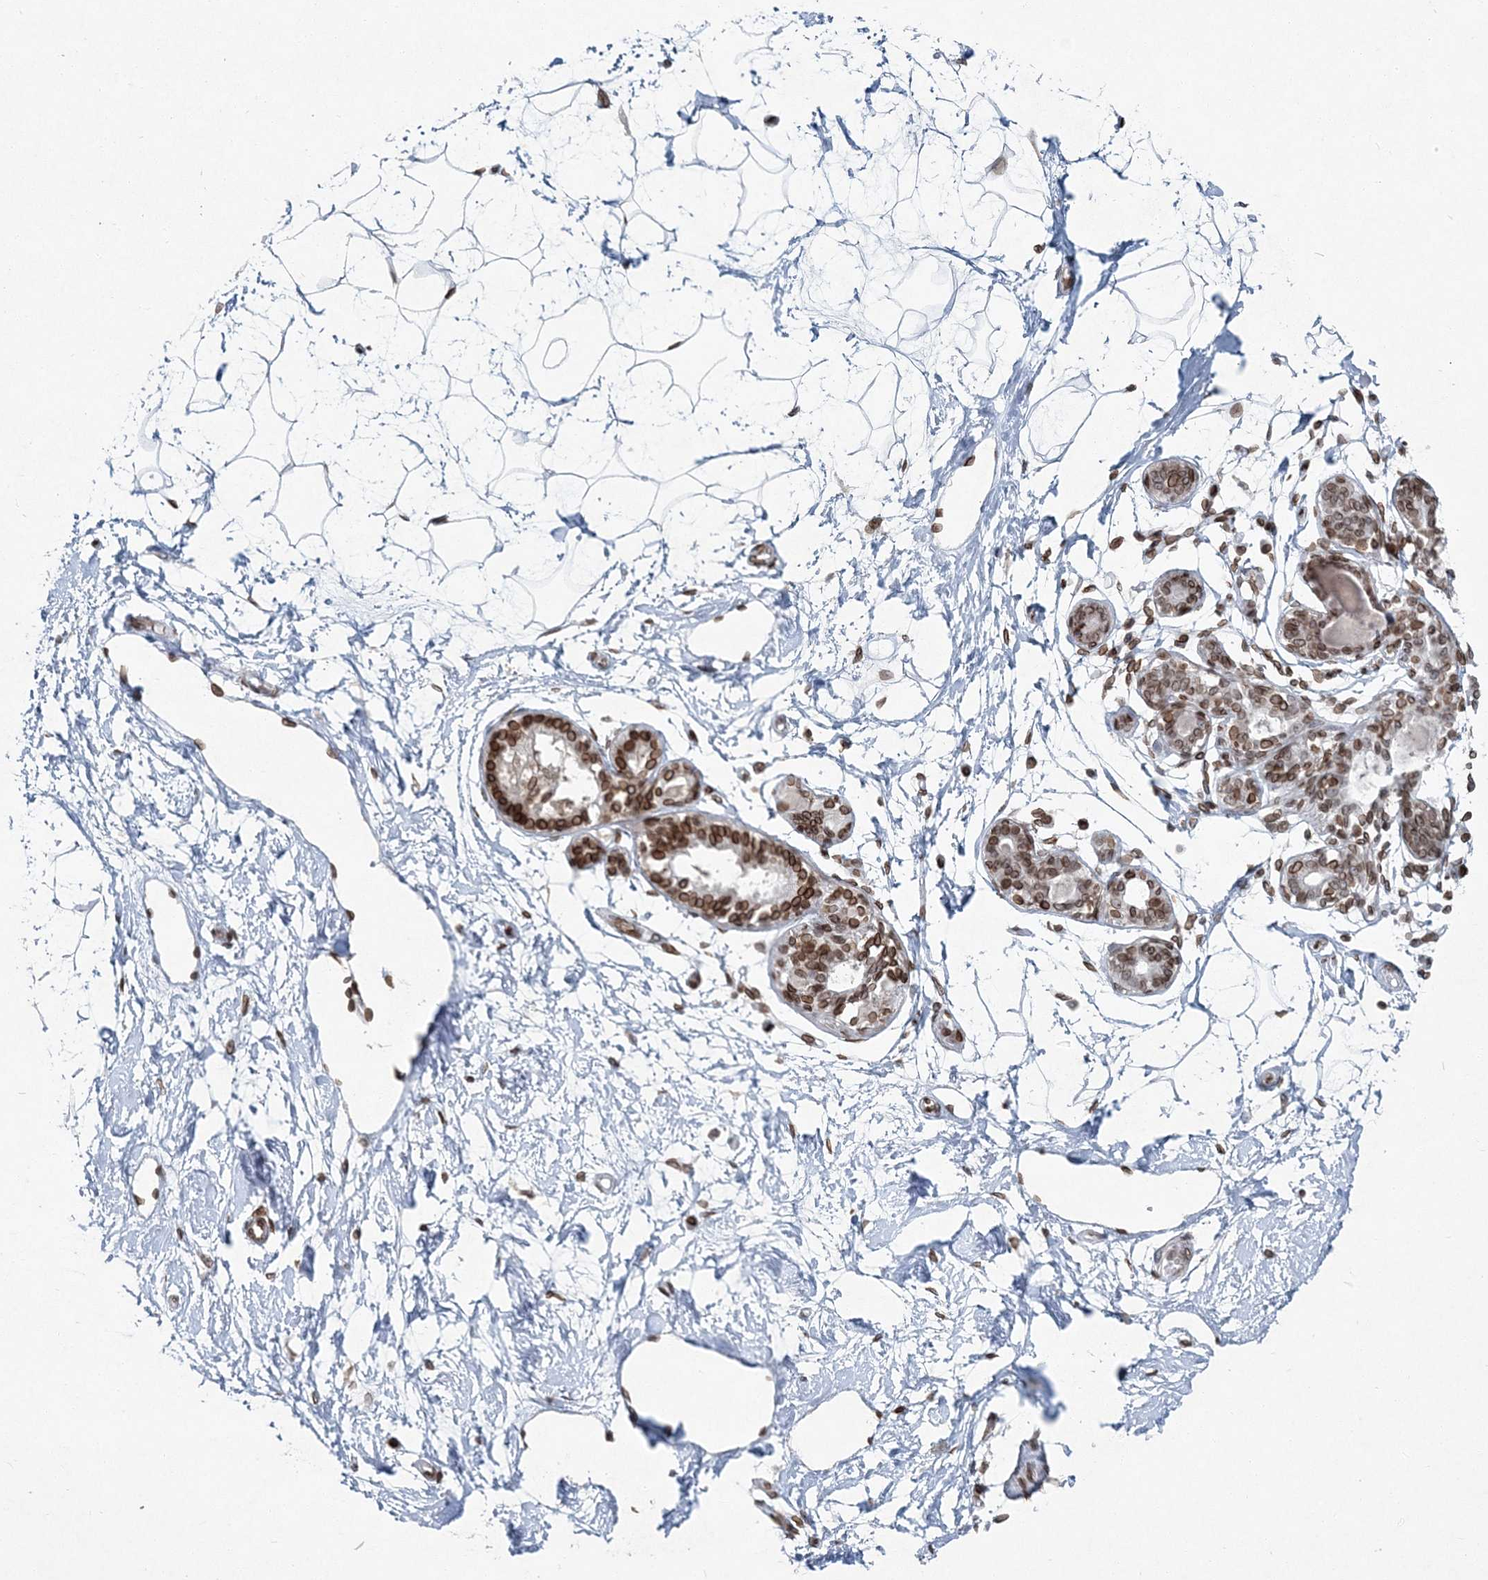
{"staining": {"intensity": "negative", "quantity": "none", "location": "none"}, "tissue": "breast", "cell_type": "Adipocytes", "image_type": "normal", "snomed": [{"axis": "morphology", "description": "Normal tissue, NOS"}, {"axis": "topography", "description": "Breast"}], "caption": "DAB (3,3'-diaminobenzidine) immunohistochemical staining of normal breast exhibits no significant expression in adipocytes.", "gene": "GJD4", "patient": {"sex": "female", "age": 45}}